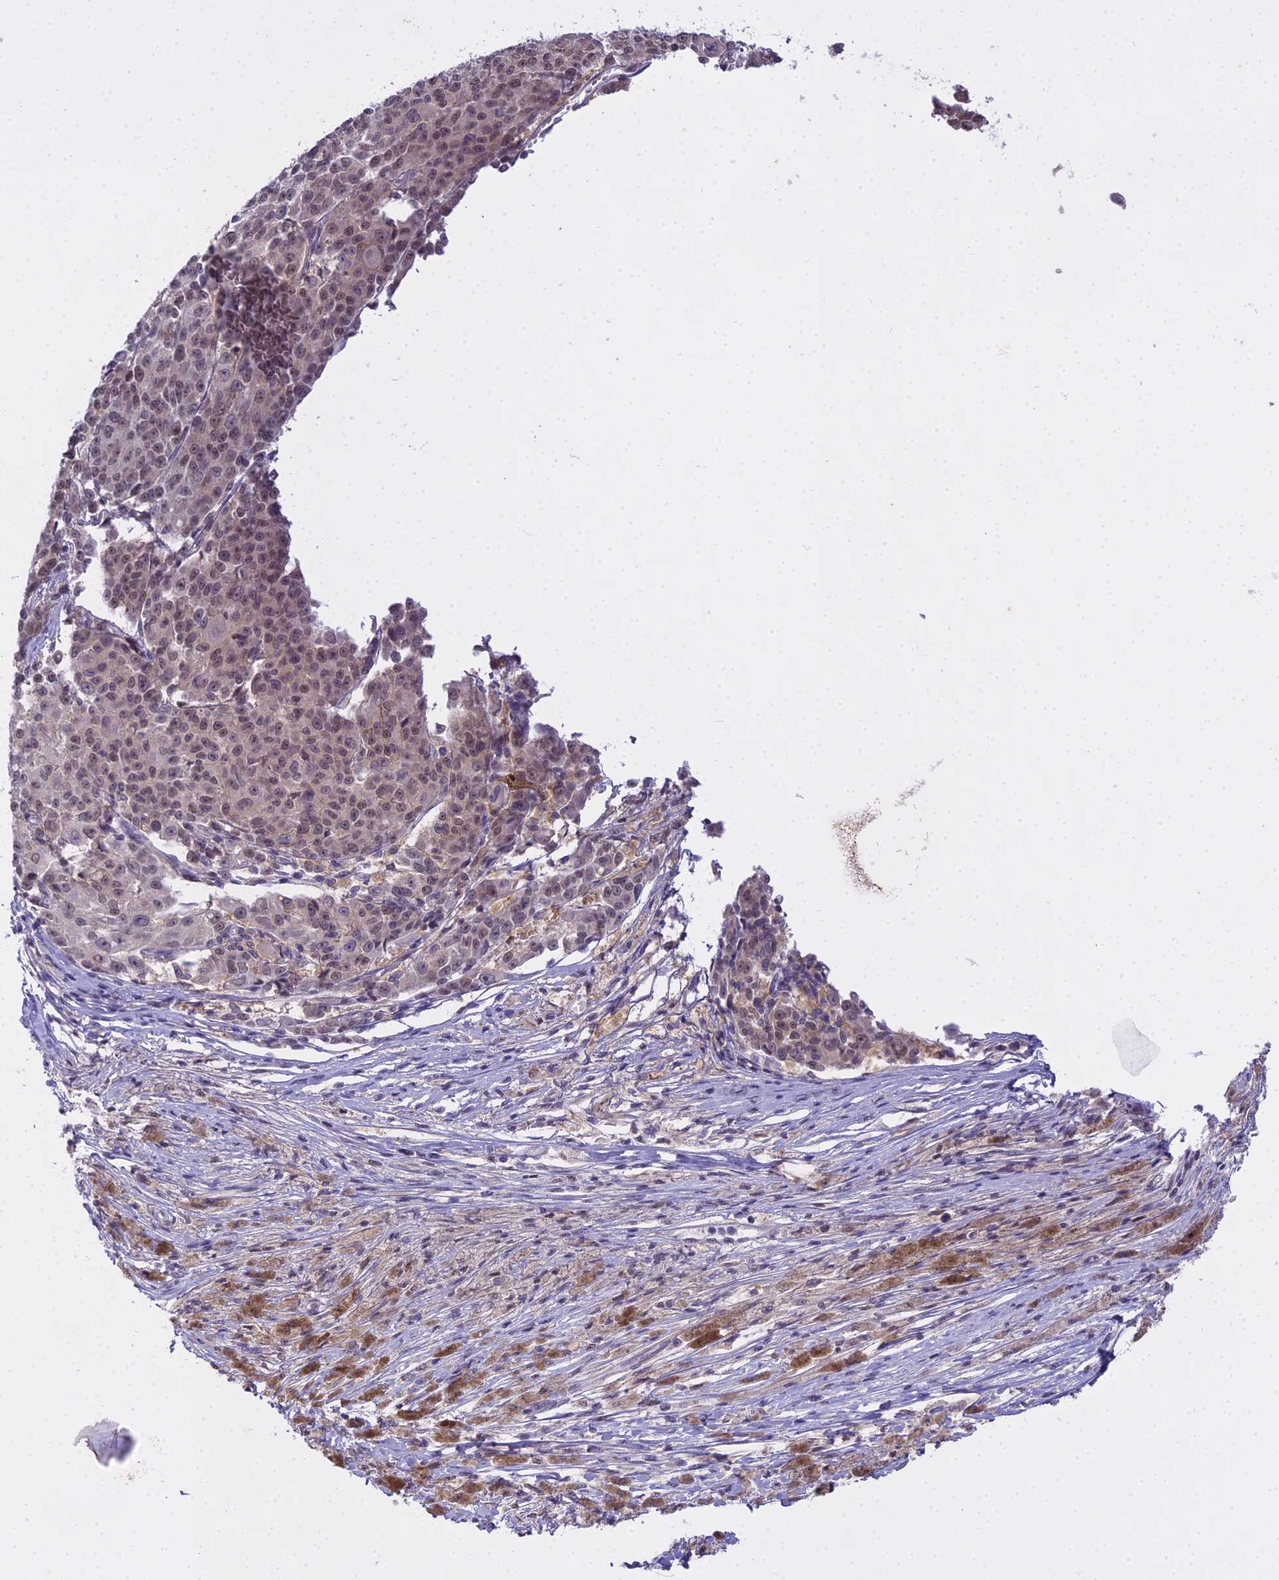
{"staining": {"intensity": "weak", "quantity": "25%-75%", "location": "nuclear"}, "tissue": "melanoma", "cell_type": "Tumor cells", "image_type": "cancer", "snomed": [{"axis": "morphology", "description": "Malignant melanoma, NOS"}, {"axis": "topography", "description": "Skin"}], "caption": "Brown immunohistochemical staining in malignant melanoma shows weak nuclear positivity in about 25%-75% of tumor cells.", "gene": "MAT2A", "patient": {"sex": "female", "age": 52}}